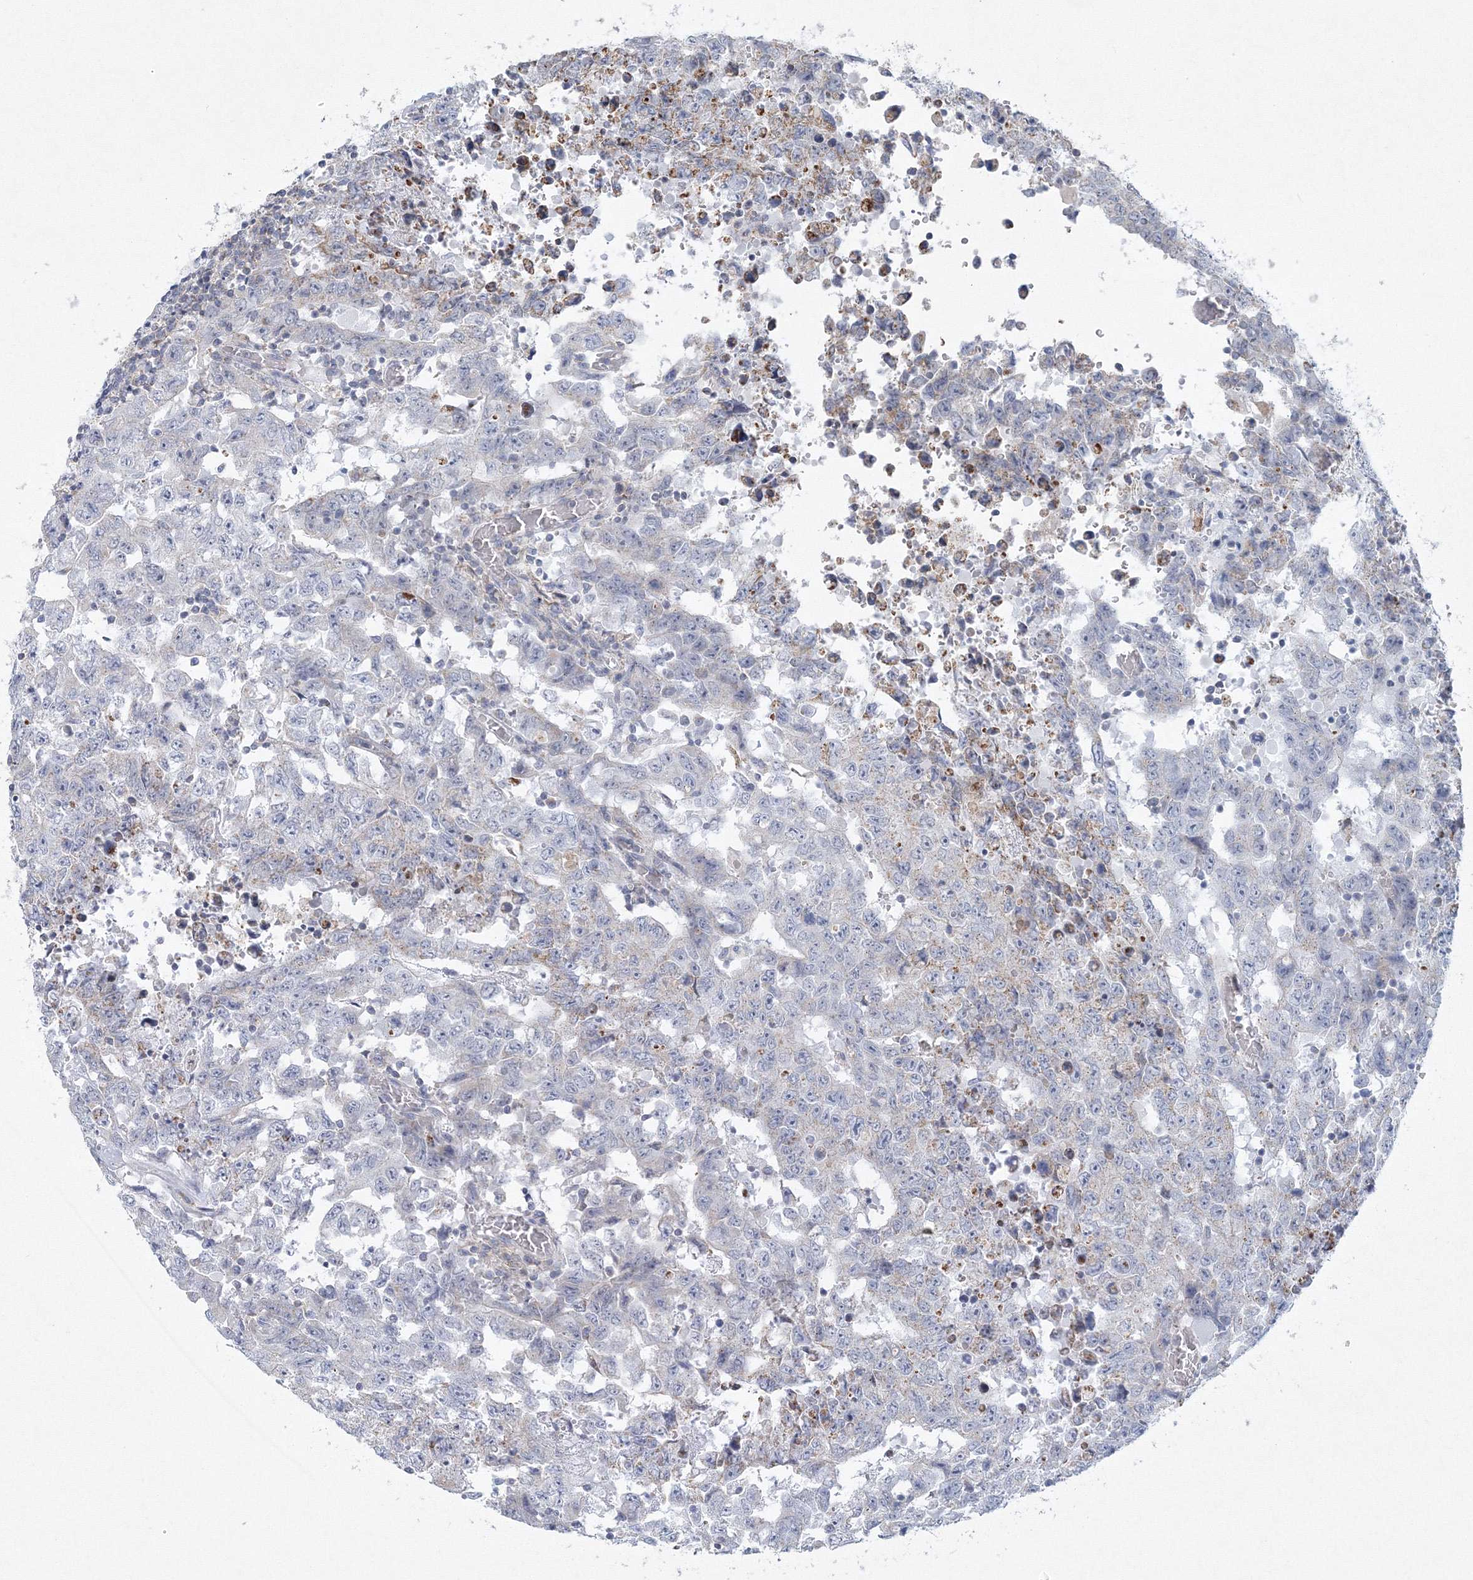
{"staining": {"intensity": "negative", "quantity": "none", "location": "none"}, "tissue": "testis cancer", "cell_type": "Tumor cells", "image_type": "cancer", "snomed": [{"axis": "morphology", "description": "Carcinoma, Embryonal, NOS"}, {"axis": "topography", "description": "Testis"}], "caption": "High power microscopy micrograph of an immunohistochemistry (IHC) photomicrograph of embryonal carcinoma (testis), revealing no significant positivity in tumor cells.", "gene": "NIPAL1", "patient": {"sex": "male", "age": 26}}